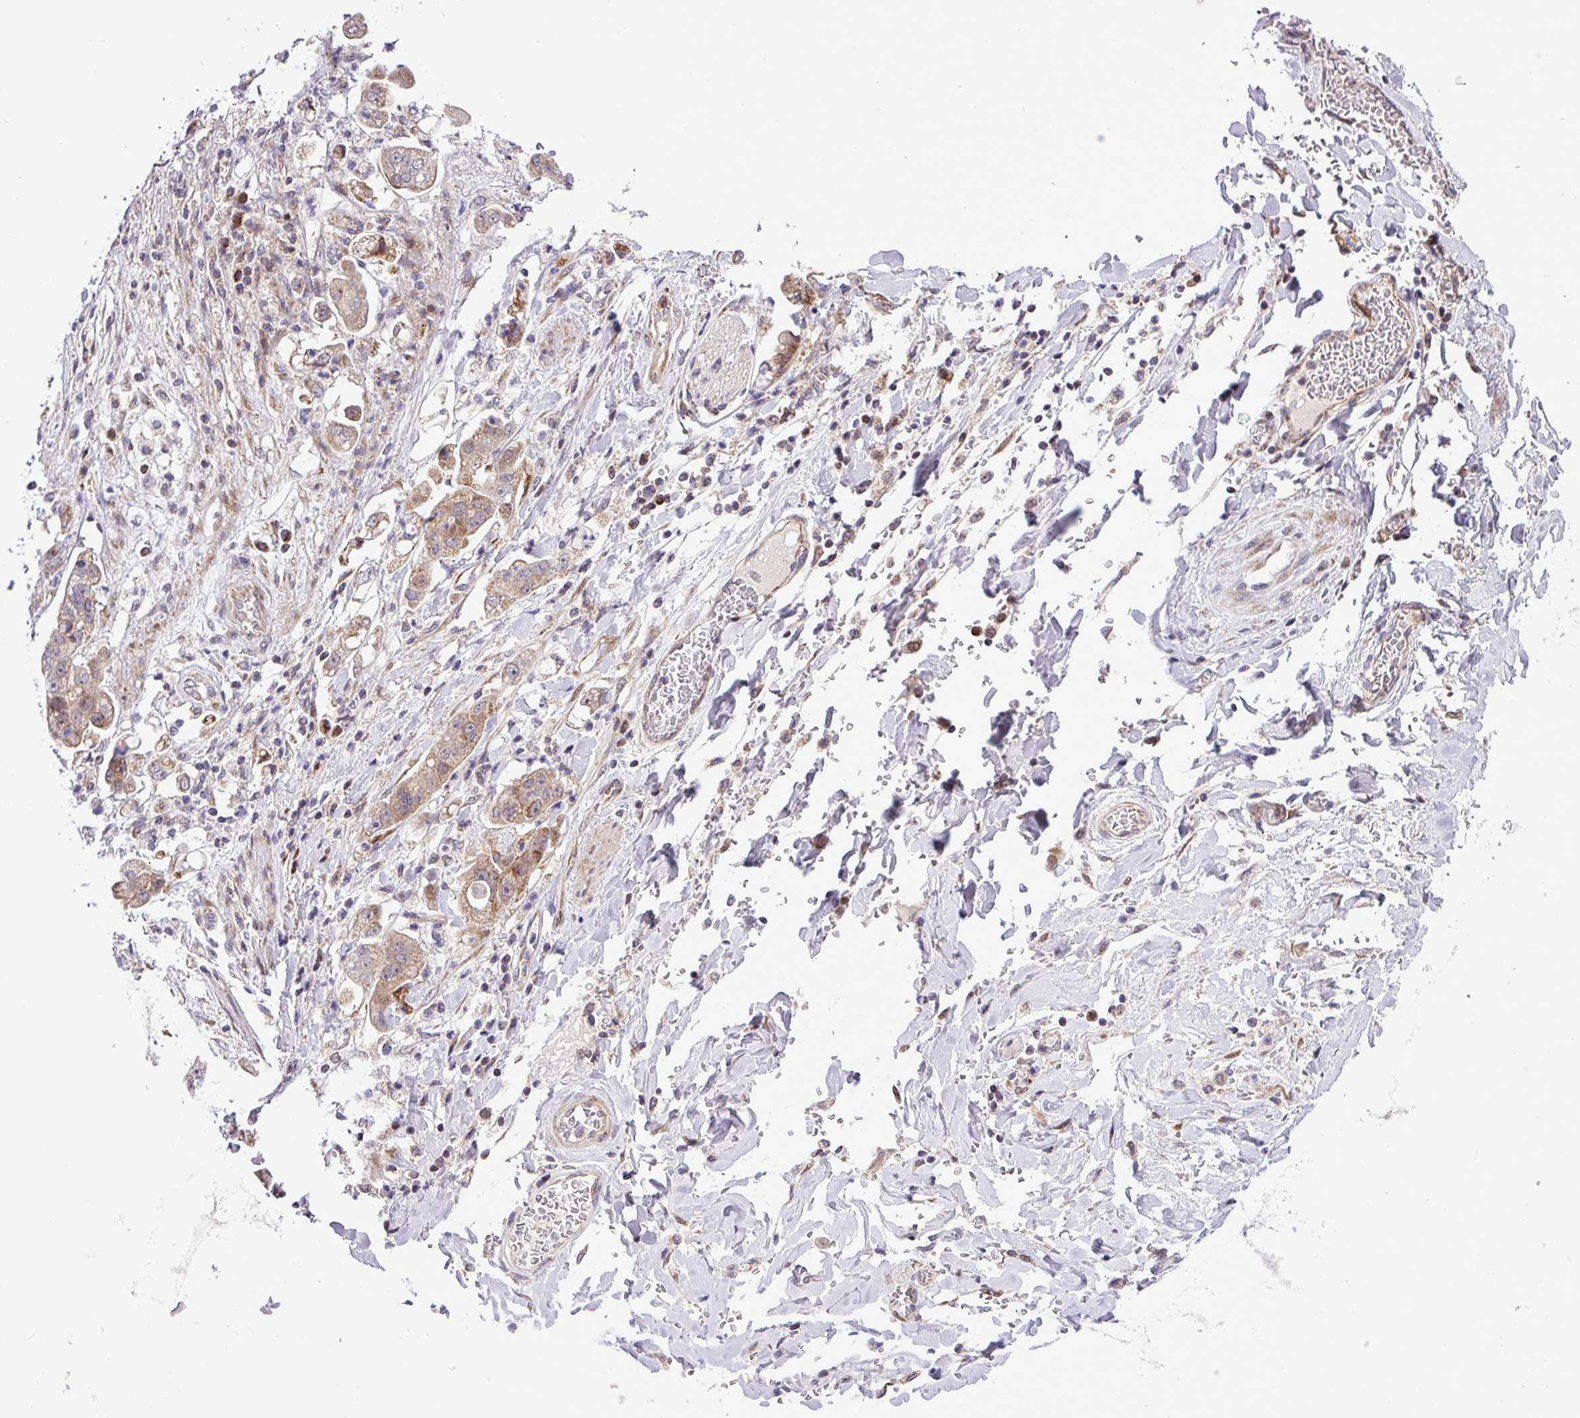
{"staining": {"intensity": "weak", "quantity": ">75%", "location": "cytoplasmic/membranous"}, "tissue": "stomach cancer", "cell_type": "Tumor cells", "image_type": "cancer", "snomed": [{"axis": "morphology", "description": "Adenocarcinoma, NOS"}, {"axis": "topography", "description": "Stomach"}], "caption": "An IHC image of tumor tissue is shown. Protein staining in brown highlights weak cytoplasmic/membranous positivity in stomach cancer (adenocarcinoma) within tumor cells.", "gene": "B3GNT9", "patient": {"sex": "male", "age": 62}}